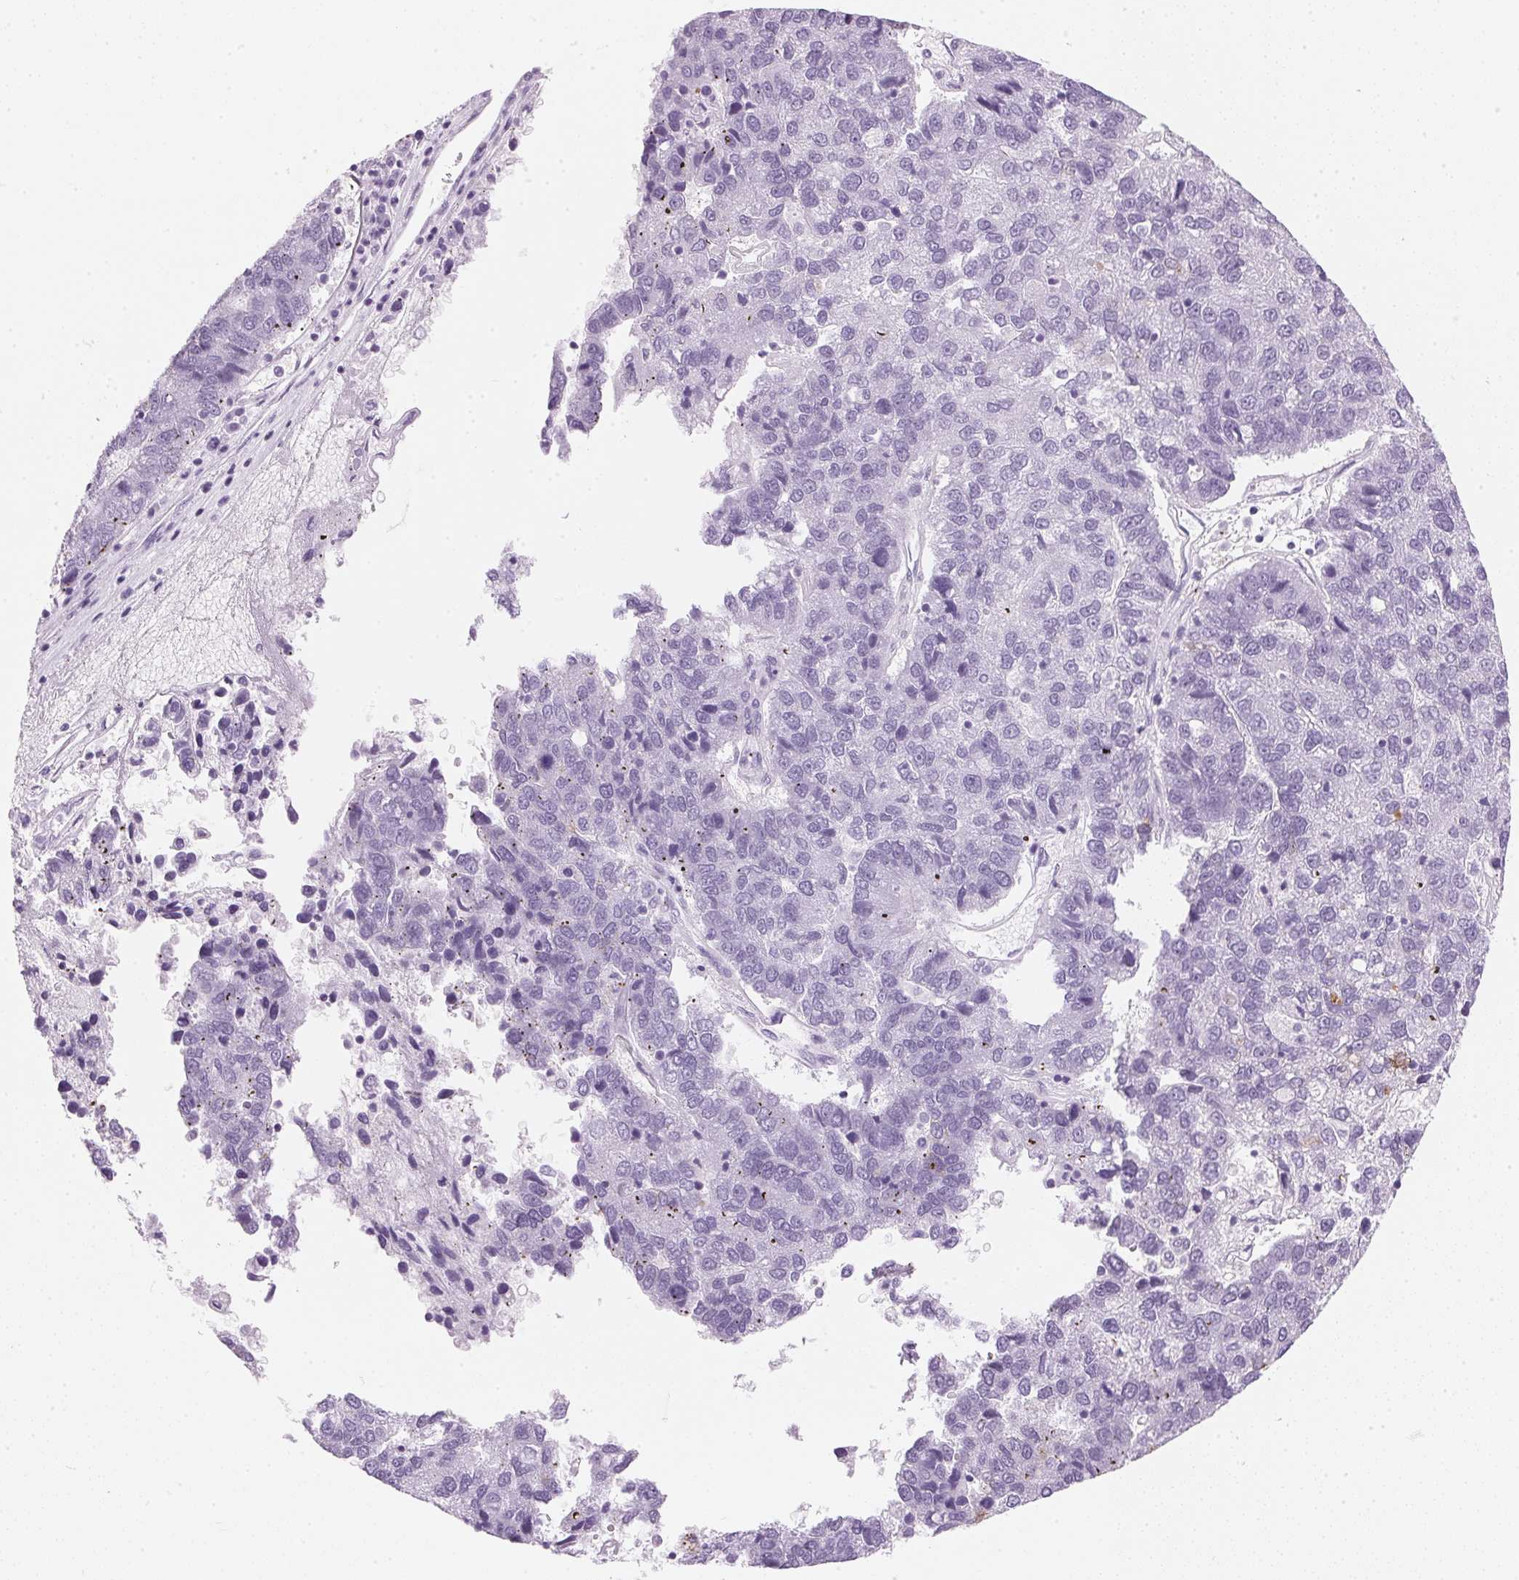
{"staining": {"intensity": "negative", "quantity": "none", "location": "none"}, "tissue": "pancreatic cancer", "cell_type": "Tumor cells", "image_type": "cancer", "snomed": [{"axis": "morphology", "description": "Adenocarcinoma, NOS"}, {"axis": "topography", "description": "Pancreas"}], "caption": "DAB immunohistochemical staining of pancreatic cancer (adenocarcinoma) reveals no significant positivity in tumor cells. Brightfield microscopy of IHC stained with DAB (3,3'-diaminobenzidine) (brown) and hematoxylin (blue), captured at high magnification.", "gene": "IGFBP1", "patient": {"sex": "female", "age": 61}}